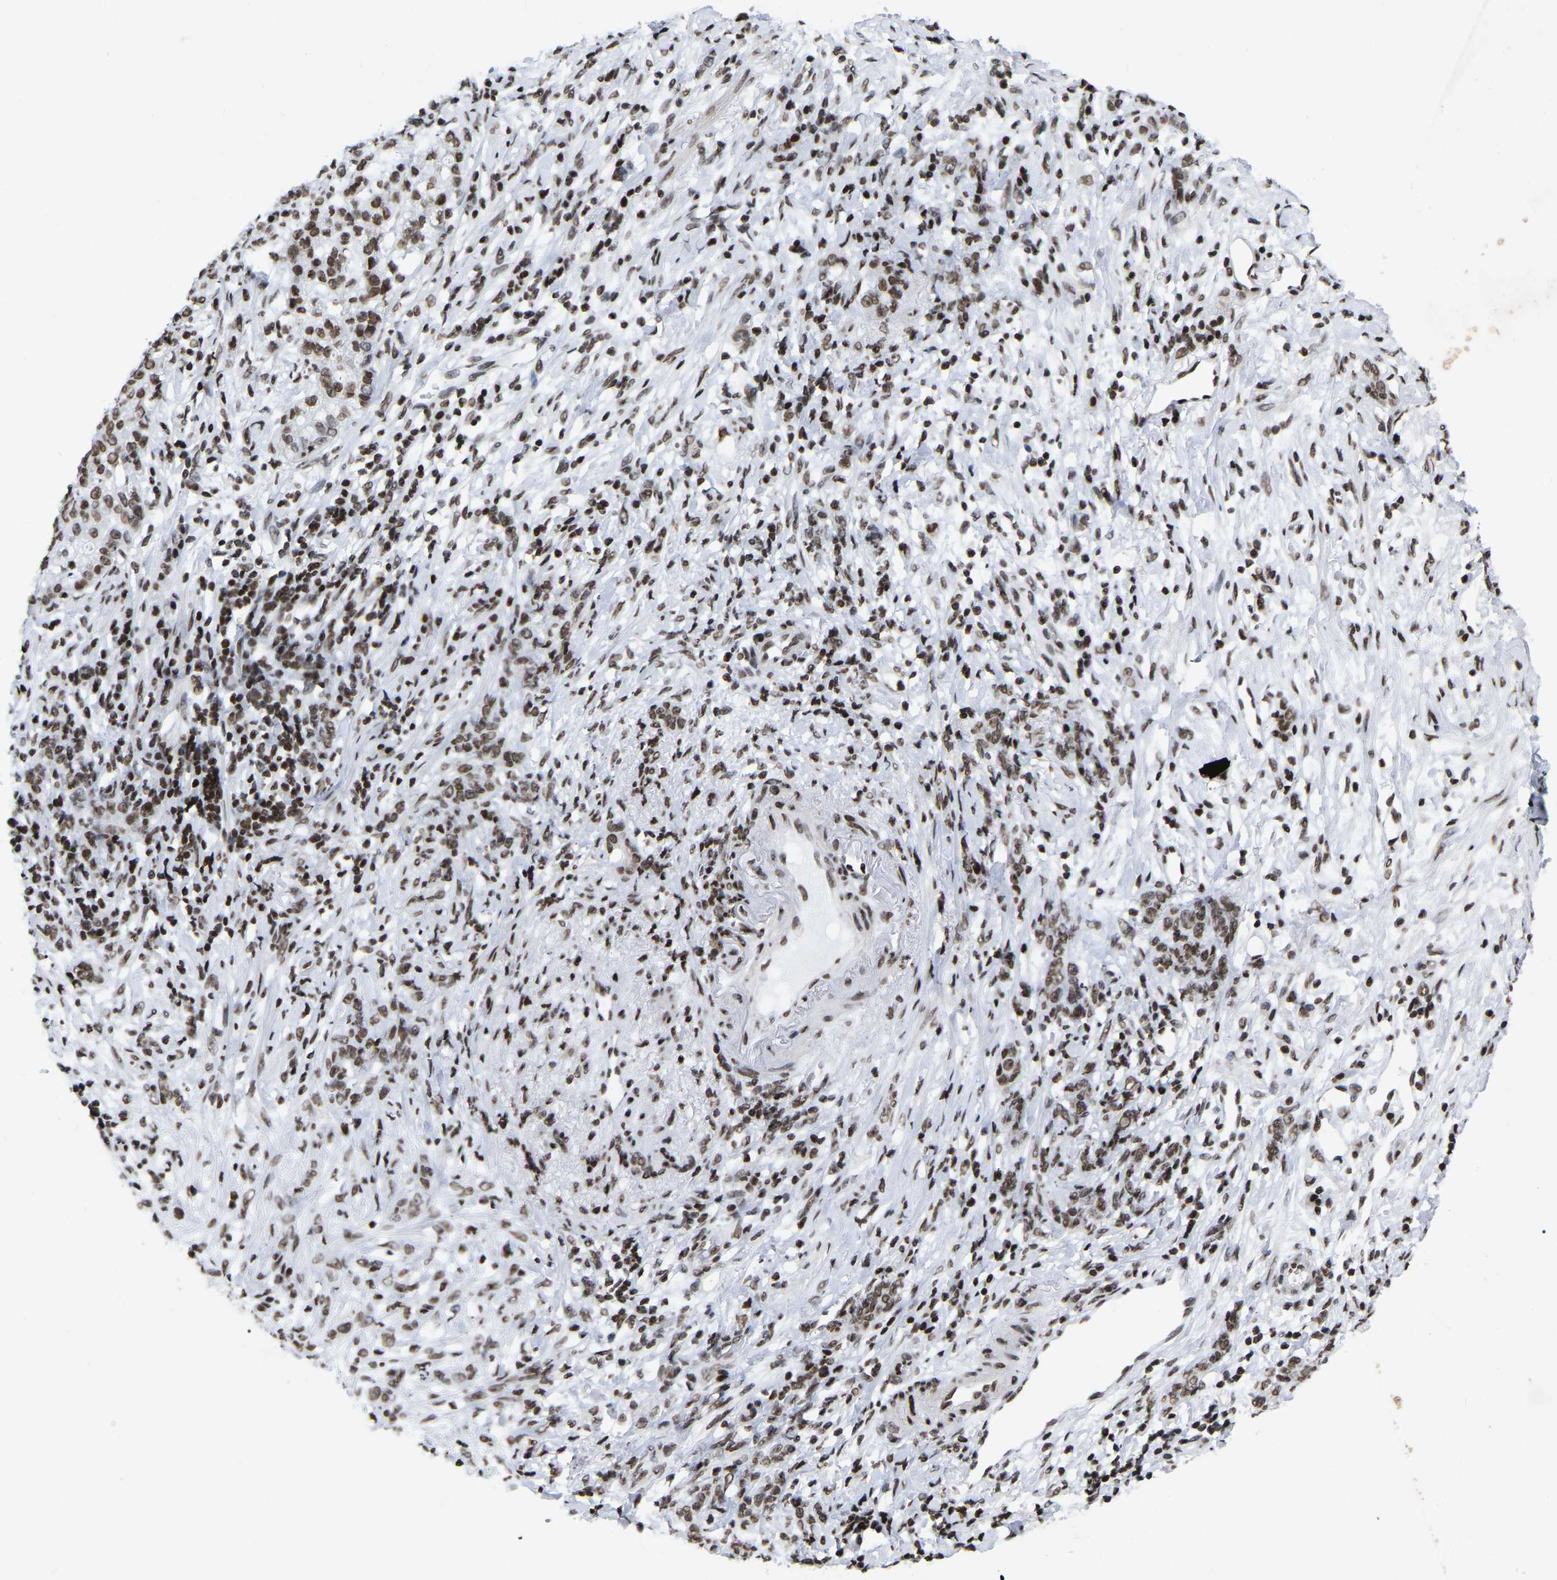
{"staining": {"intensity": "moderate", "quantity": ">75%", "location": "cytoplasmic/membranous,nuclear"}, "tissue": "stomach cancer", "cell_type": "Tumor cells", "image_type": "cancer", "snomed": [{"axis": "morphology", "description": "Adenocarcinoma, NOS"}, {"axis": "topography", "description": "Stomach, lower"}], "caption": "Protein expression analysis of adenocarcinoma (stomach) reveals moderate cytoplasmic/membranous and nuclear staining in about >75% of tumor cells. (Stains: DAB (3,3'-diaminobenzidine) in brown, nuclei in blue, Microscopy: brightfield microscopy at high magnification).", "gene": "PRCC", "patient": {"sex": "male", "age": 88}}